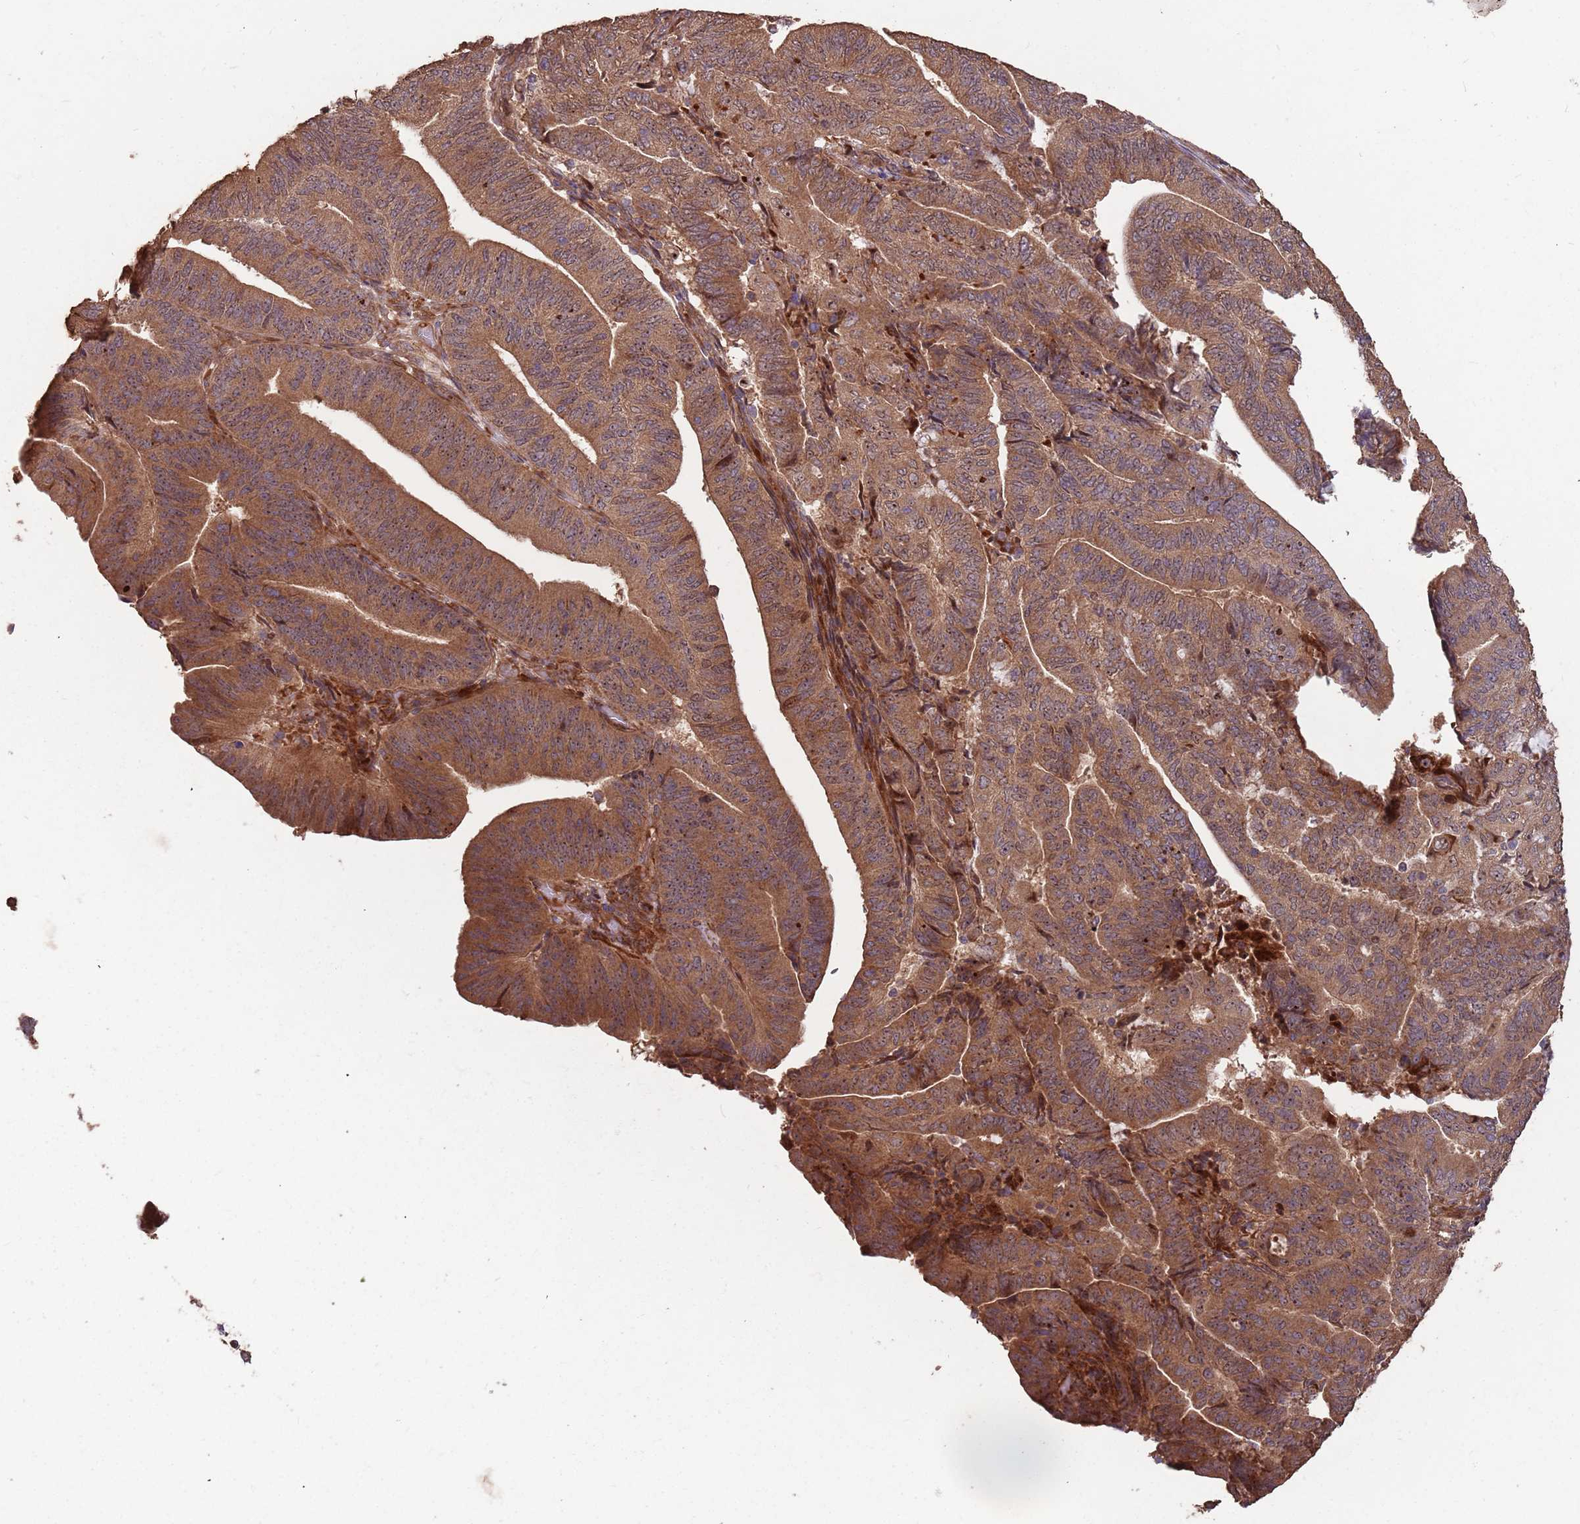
{"staining": {"intensity": "moderate", "quantity": ">75%", "location": "cytoplasmic/membranous"}, "tissue": "endometrial cancer", "cell_type": "Tumor cells", "image_type": "cancer", "snomed": [{"axis": "morphology", "description": "Adenocarcinoma, NOS"}, {"axis": "topography", "description": "Endometrium"}], "caption": "Immunohistochemical staining of adenocarcinoma (endometrial) shows moderate cytoplasmic/membranous protein positivity in approximately >75% of tumor cells.", "gene": "ZNF428", "patient": {"sex": "female", "age": 70}}